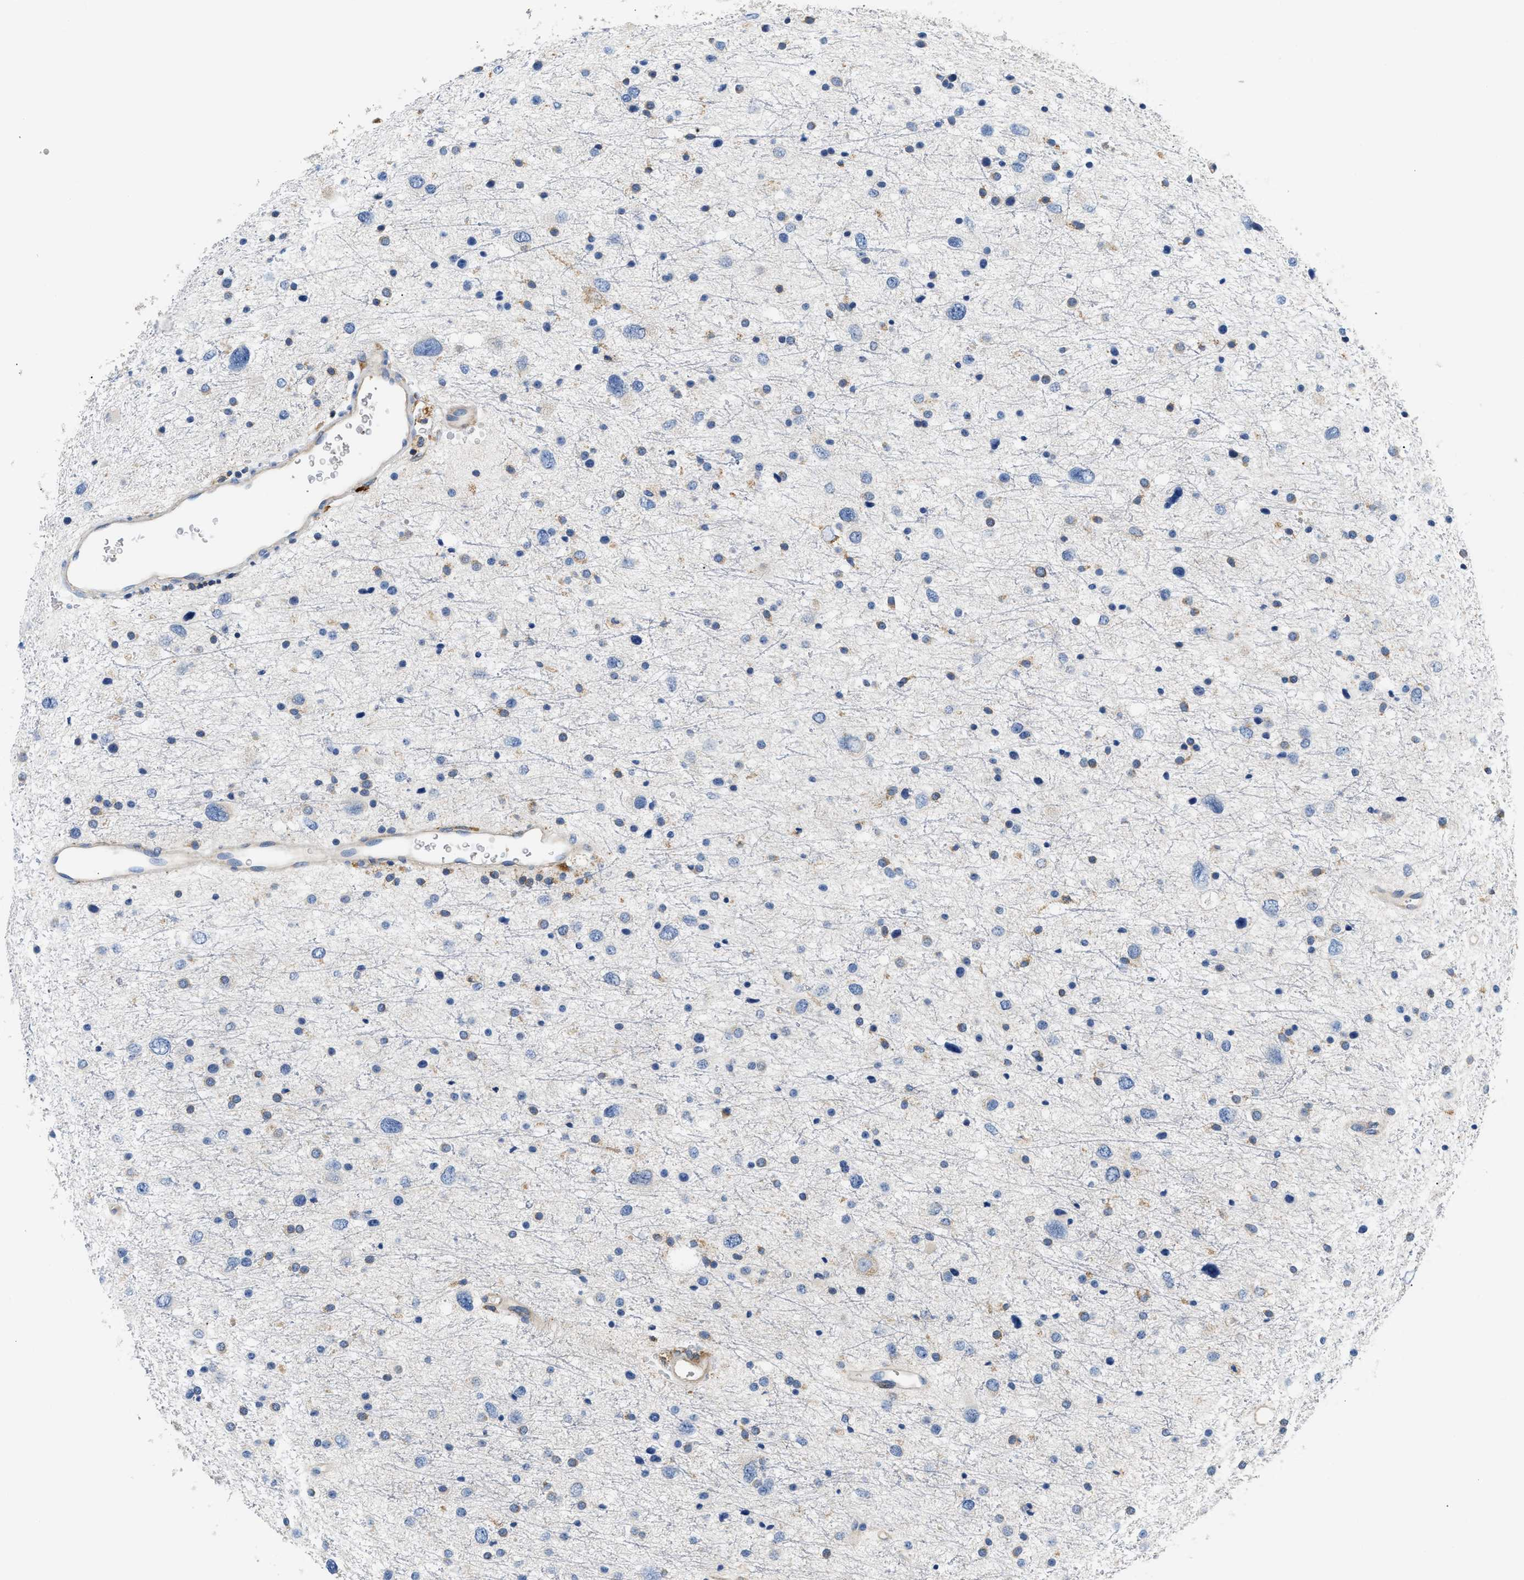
{"staining": {"intensity": "negative", "quantity": "none", "location": "none"}, "tissue": "glioma", "cell_type": "Tumor cells", "image_type": "cancer", "snomed": [{"axis": "morphology", "description": "Glioma, malignant, Low grade"}, {"axis": "topography", "description": "Brain"}], "caption": "DAB (3,3'-diaminobenzidine) immunohistochemical staining of low-grade glioma (malignant) displays no significant staining in tumor cells.", "gene": "HDHD3", "patient": {"sex": "female", "age": 37}}